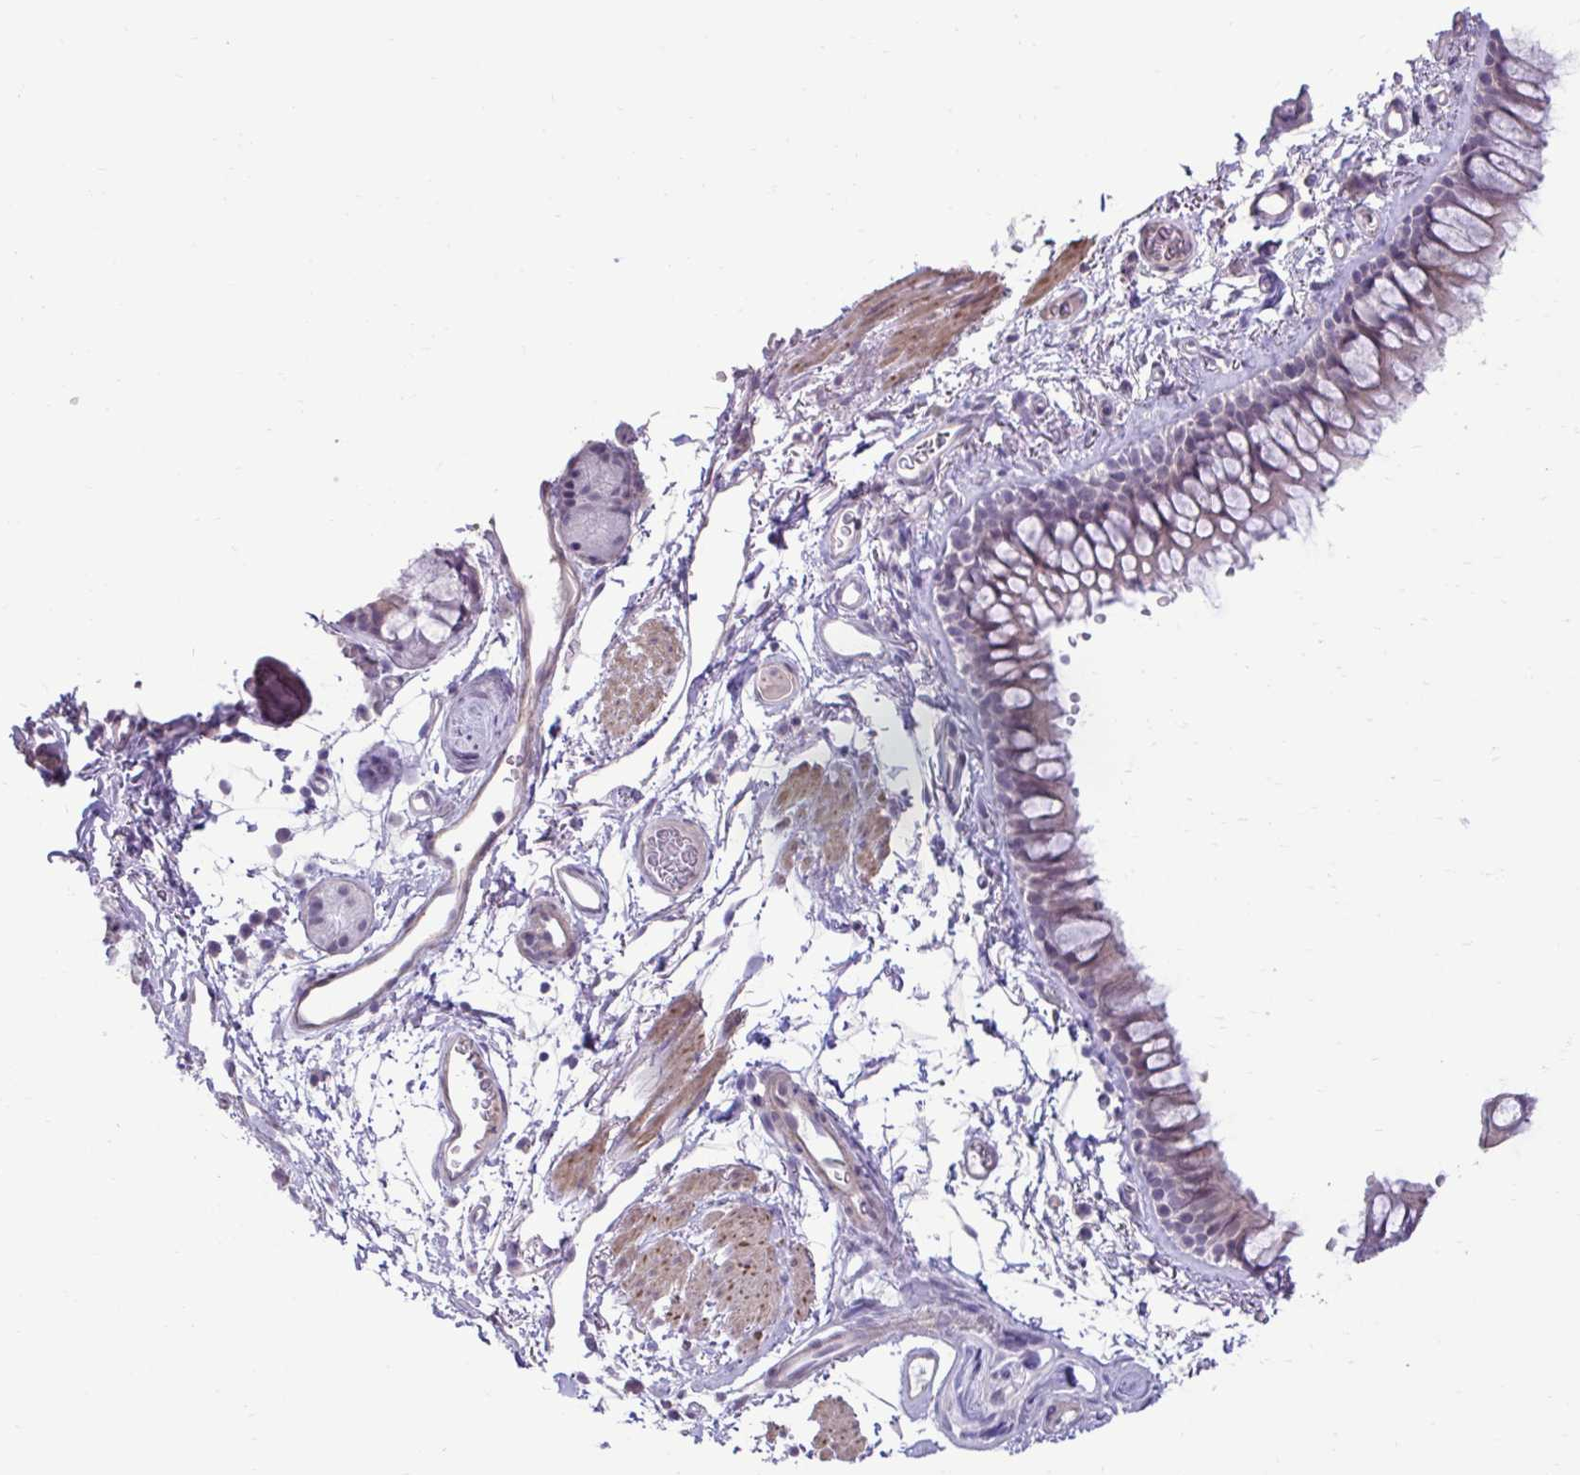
{"staining": {"intensity": "weak", "quantity": "25%-75%", "location": "cytoplasmic/membranous,nuclear"}, "tissue": "bronchus", "cell_type": "Respiratory epithelial cells", "image_type": "normal", "snomed": [{"axis": "morphology", "description": "Normal tissue, NOS"}, {"axis": "topography", "description": "Cartilage tissue"}, {"axis": "topography", "description": "Bronchus"}], "caption": "The micrograph displays staining of unremarkable bronchus, revealing weak cytoplasmic/membranous,nuclear protein positivity (brown color) within respiratory epithelial cells.", "gene": "SLC30A3", "patient": {"sex": "female", "age": 79}}